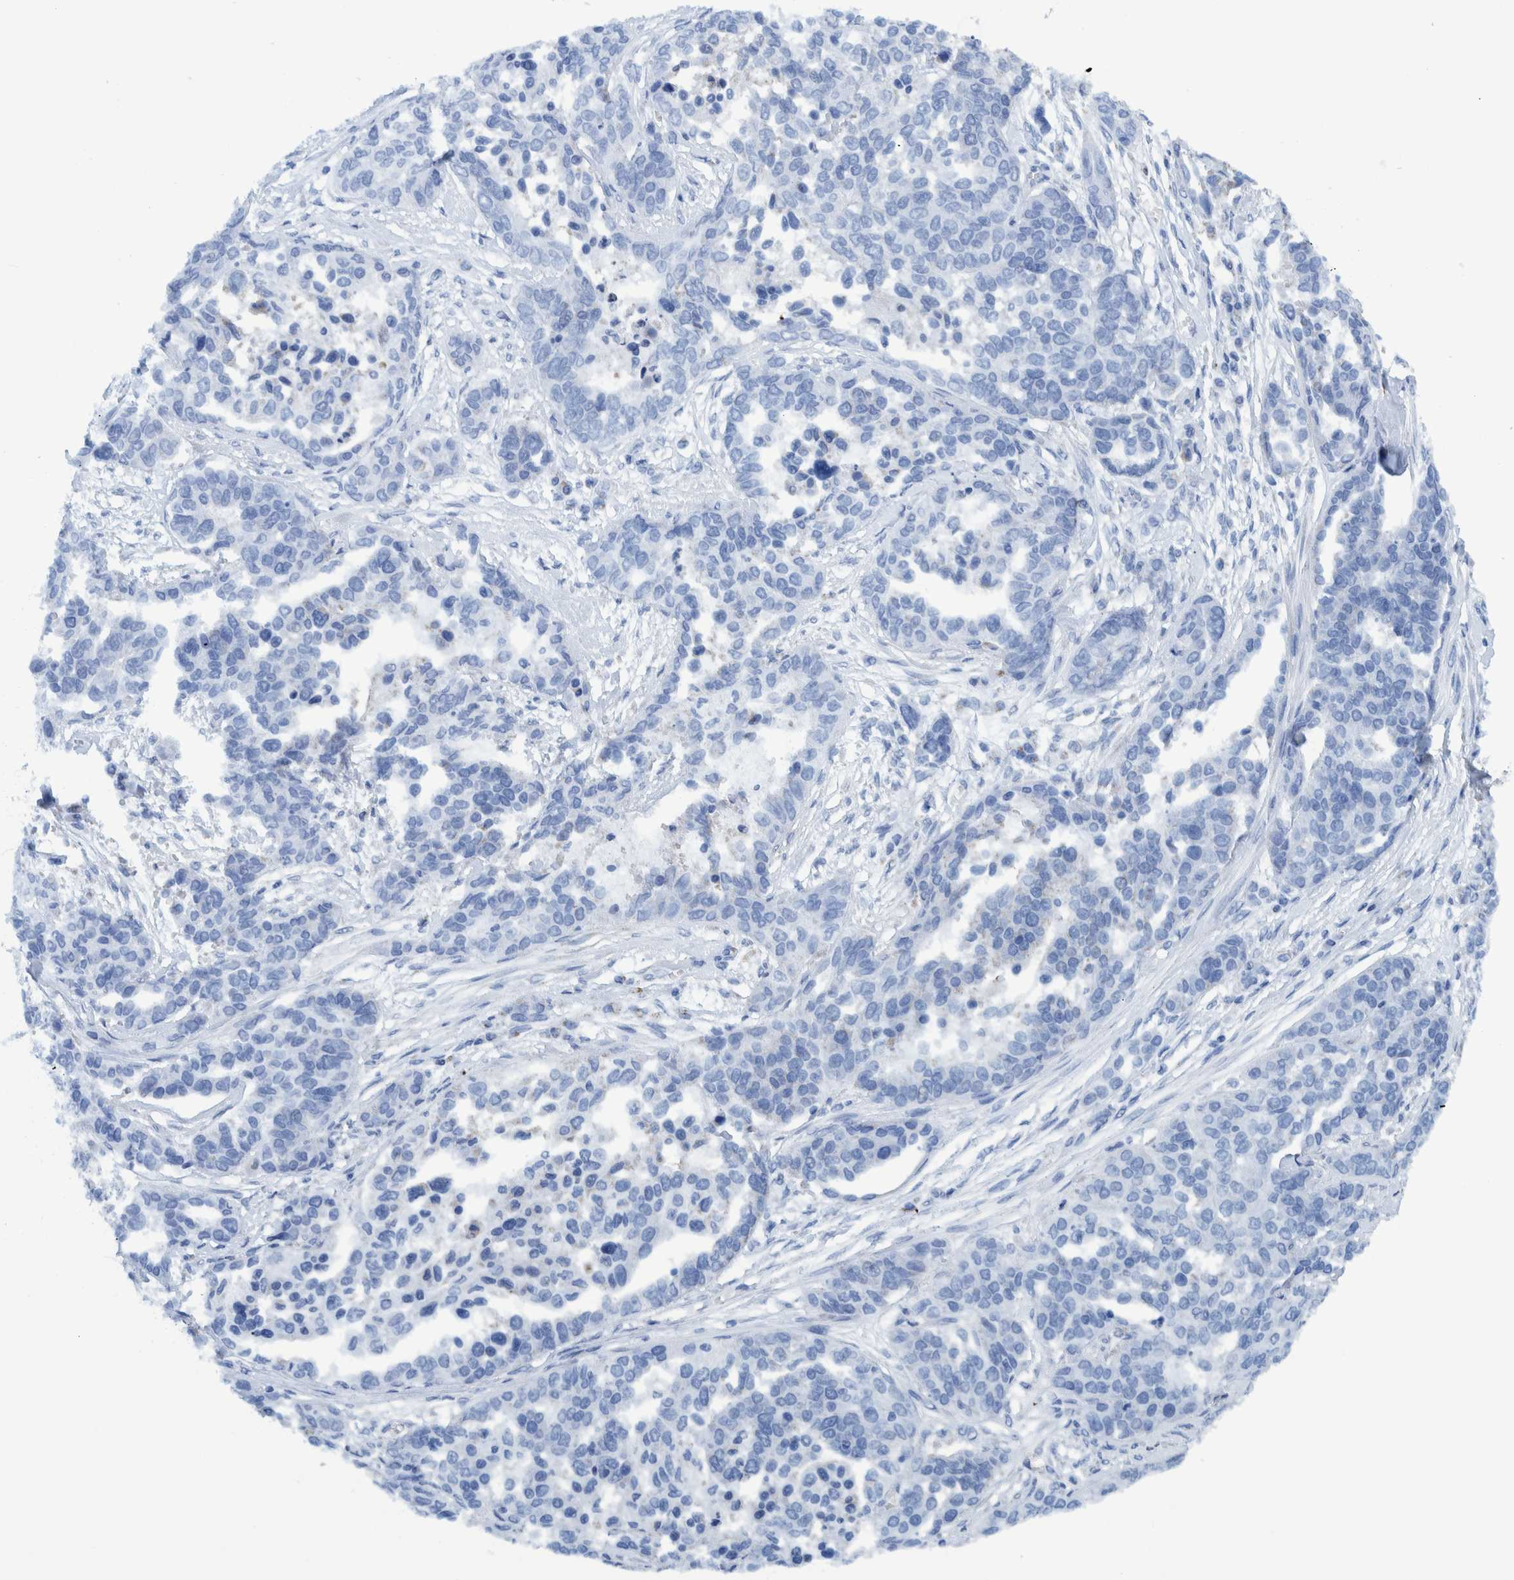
{"staining": {"intensity": "negative", "quantity": "none", "location": "none"}, "tissue": "ovarian cancer", "cell_type": "Tumor cells", "image_type": "cancer", "snomed": [{"axis": "morphology", "description": "Cystadenocarcinoma, serous, NOS"}, {"axis": "topography", "description": "Ovary"}], "caption": "Tumor cells are negative for protein expression in human ovarian cancer. (DAB immunohistochemistry visualized using brightfield microscopy, high magnification).", "gene": "BZW2", "patient": {"sex": "female", "age": 44}}